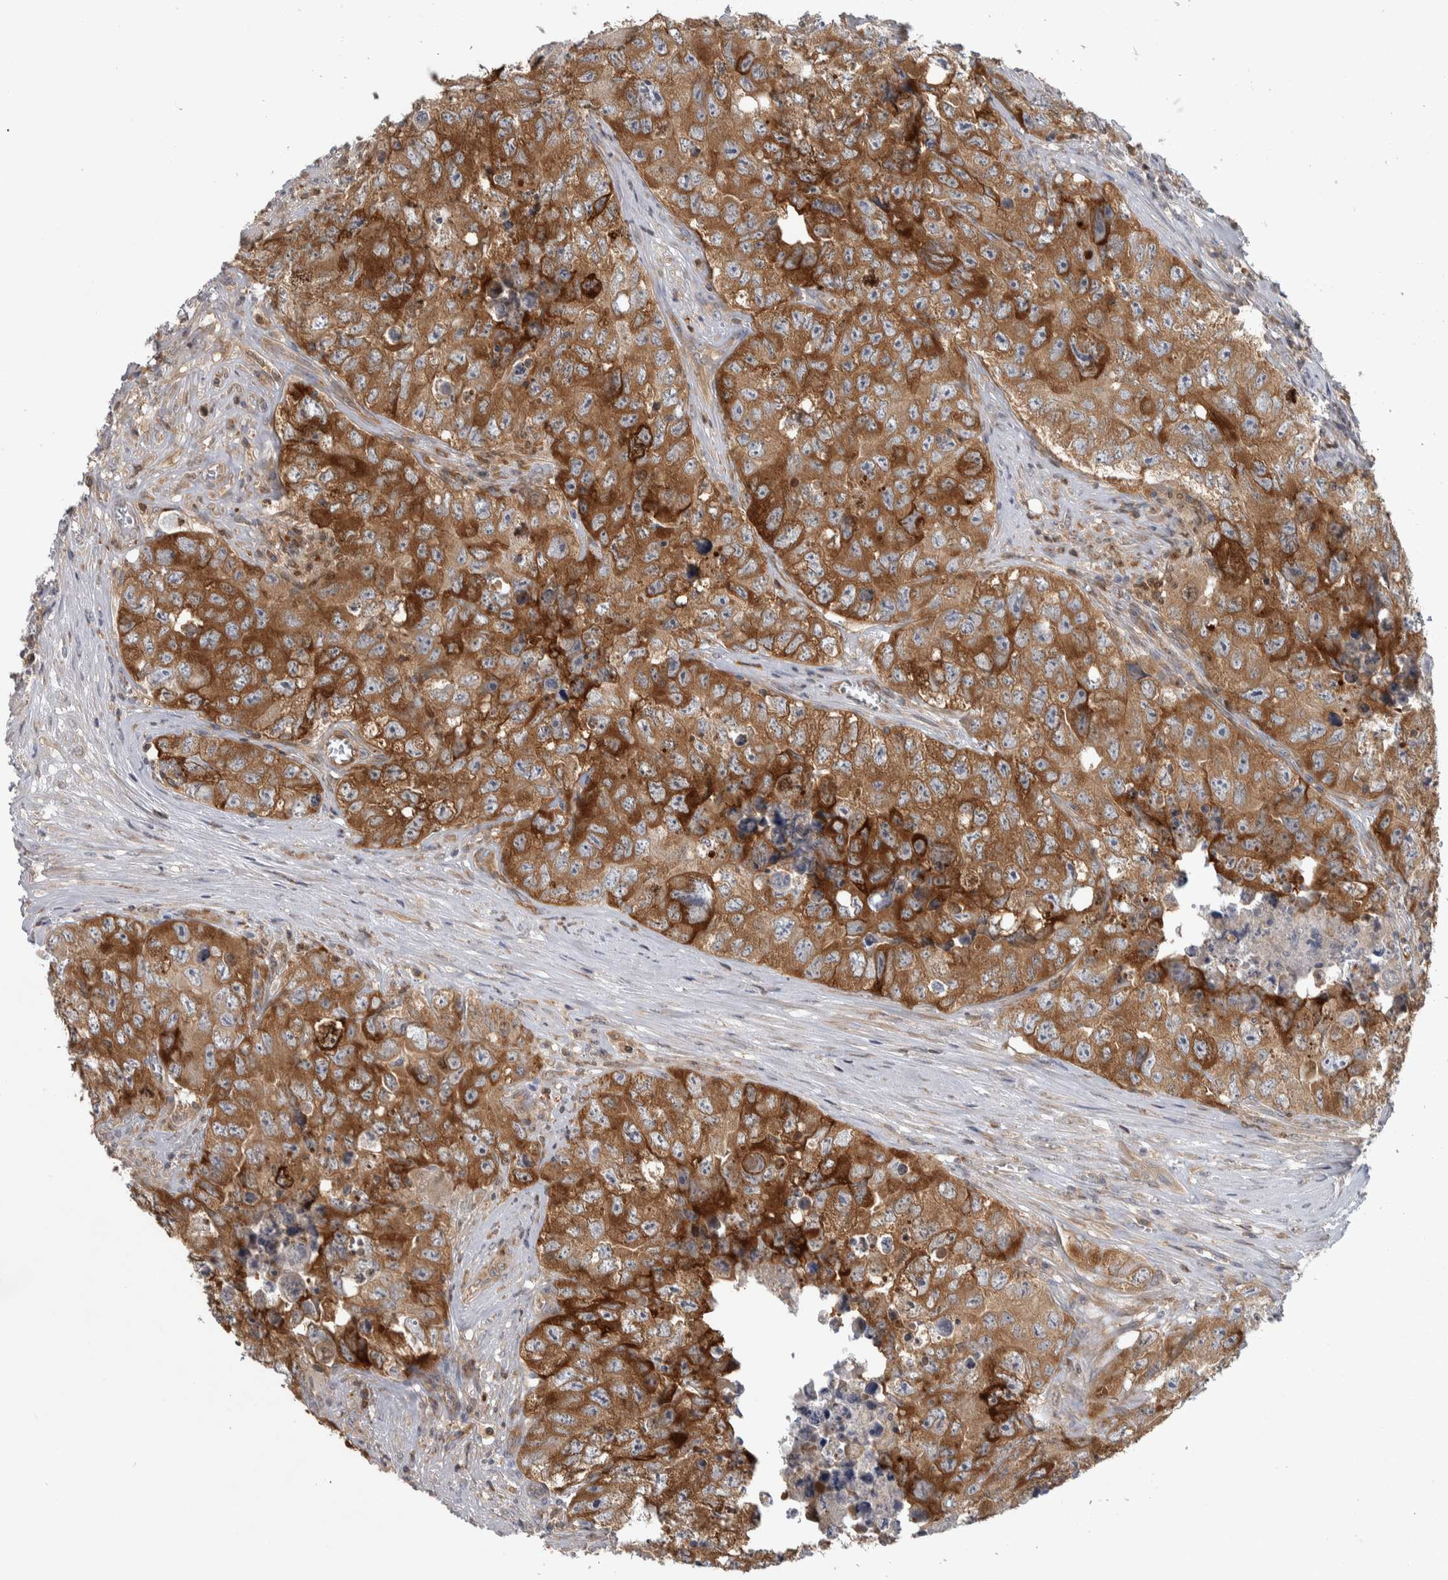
{"staining": {"intensity": "strong", "quantity": ">75%", "location": "cytoplasmic/membranous"}, "tissue": "testis cancer", "cell_type": "Tumor cells", "image_type": "cancer", "snomed": [{"axis": "morphology", "description": "Seminoma, NOS"}, {"axis": "morphology", "description": "Carcinoma, Embryonal, NOS"}, {"axis": "topography", "description": "Testis"}], "caption": "Approximately >75% of tumor cells in human testis cancer exhibit strong cytoplasmic/membranous protein positivity as visualized by brown immunohistochemical staining.", "gene": "NFKB2", "patient": {"sex": "male", "age": 43}}